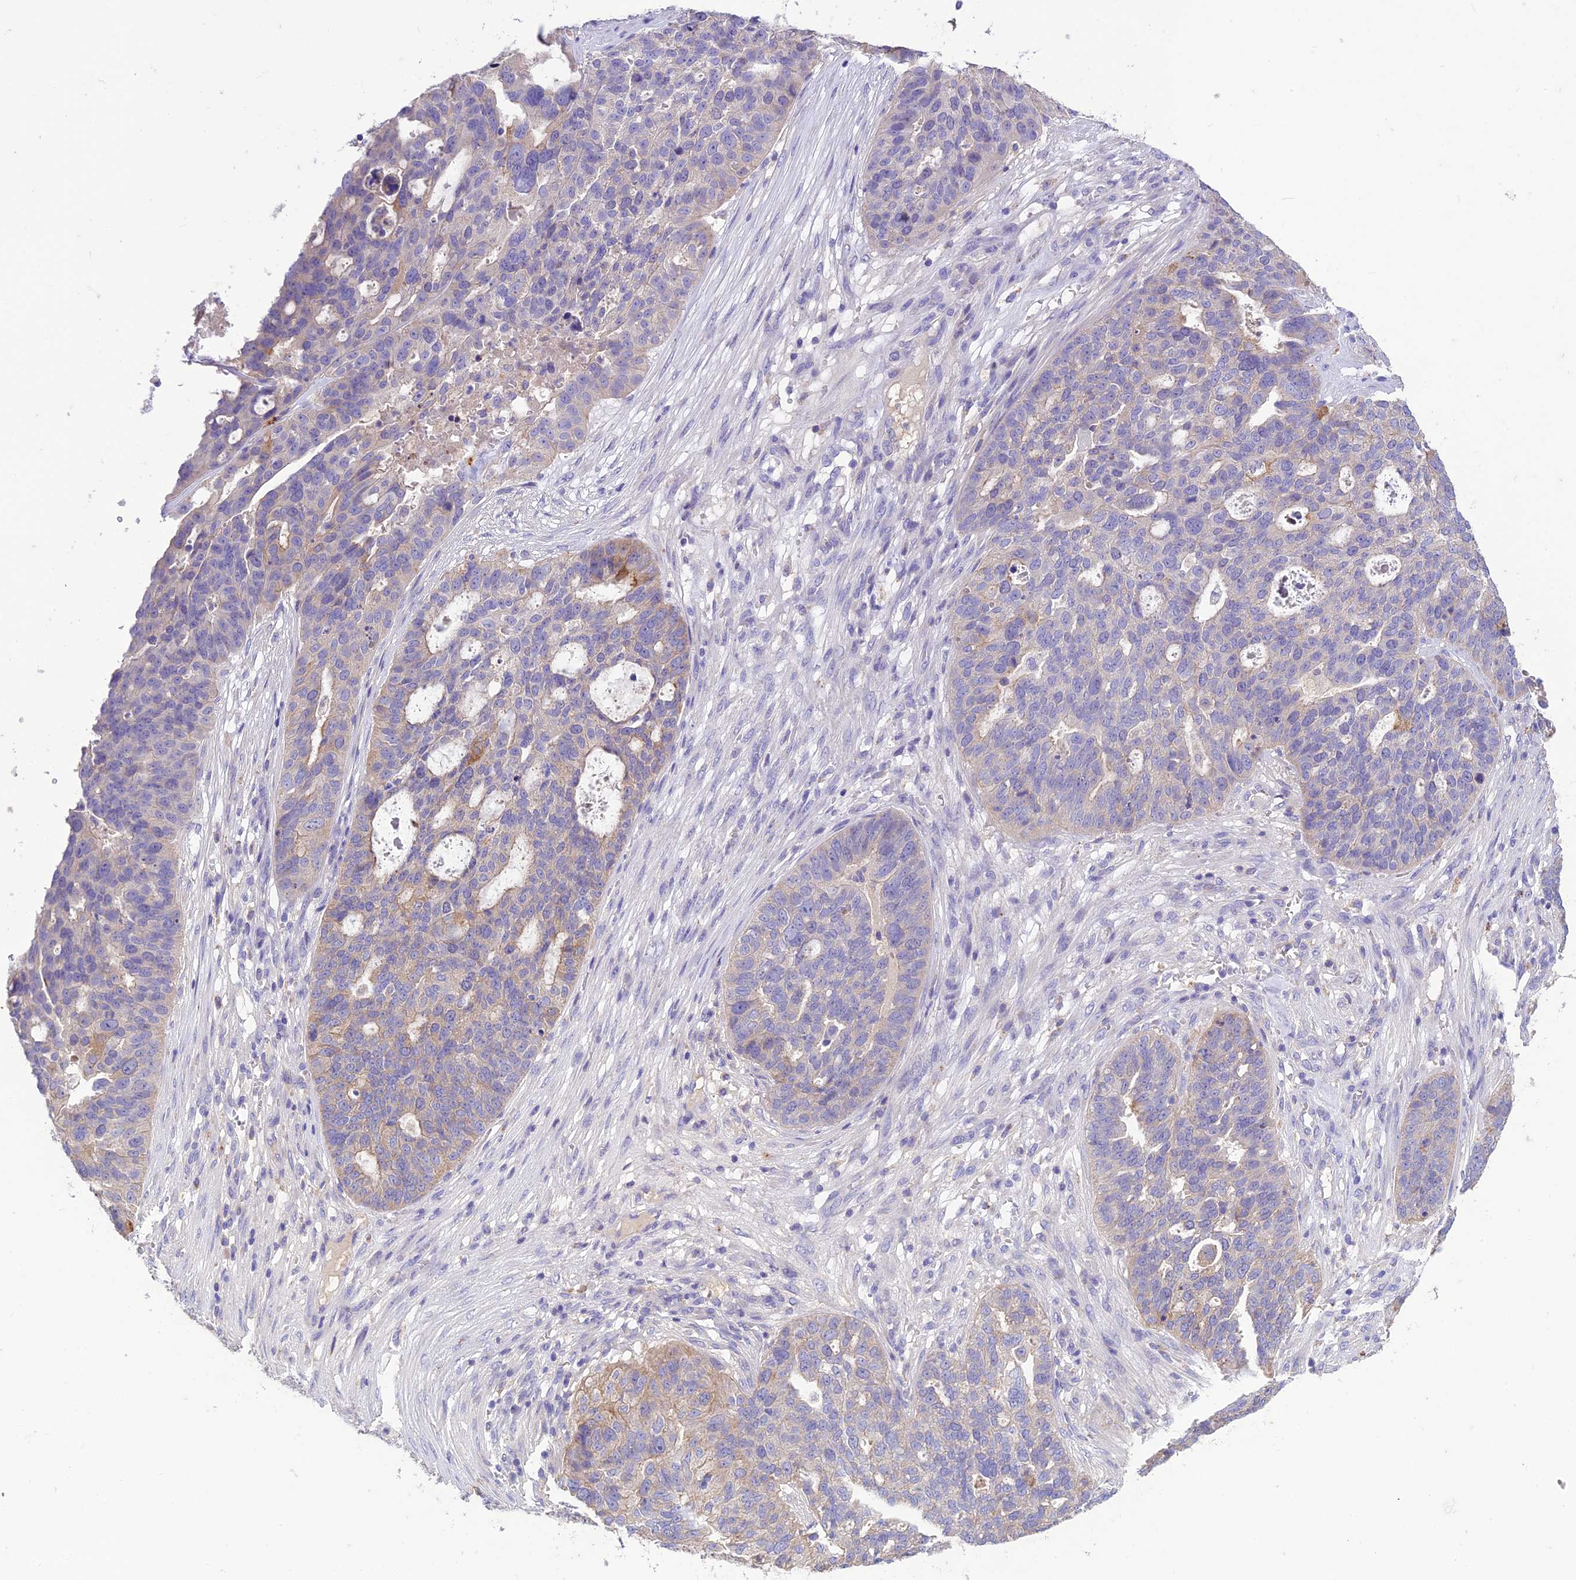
{"staining": {"intensity": "weak", "quantity": "<25%", "location": "cytoplasmic/membranous"}, "tissue": "ovarian cancer", "cell_type": "Tumor cells", "image_type": "cancer", "snomed": [{"axis": "morphology", "description": "Cystadenocarcinoma, serous, NOS"}, {"axis": "topography", "description": "Ovary"}], "caption": "Ovarian cancer was stained to show a protein in brown. There is no significant positivity in tumor cells. (DAB (3,3'-diaminobenzidine) immunohistochemistry, high magnification).", "gene": "SFT2D2", "patient": {"sex": "female", "age": 59}}